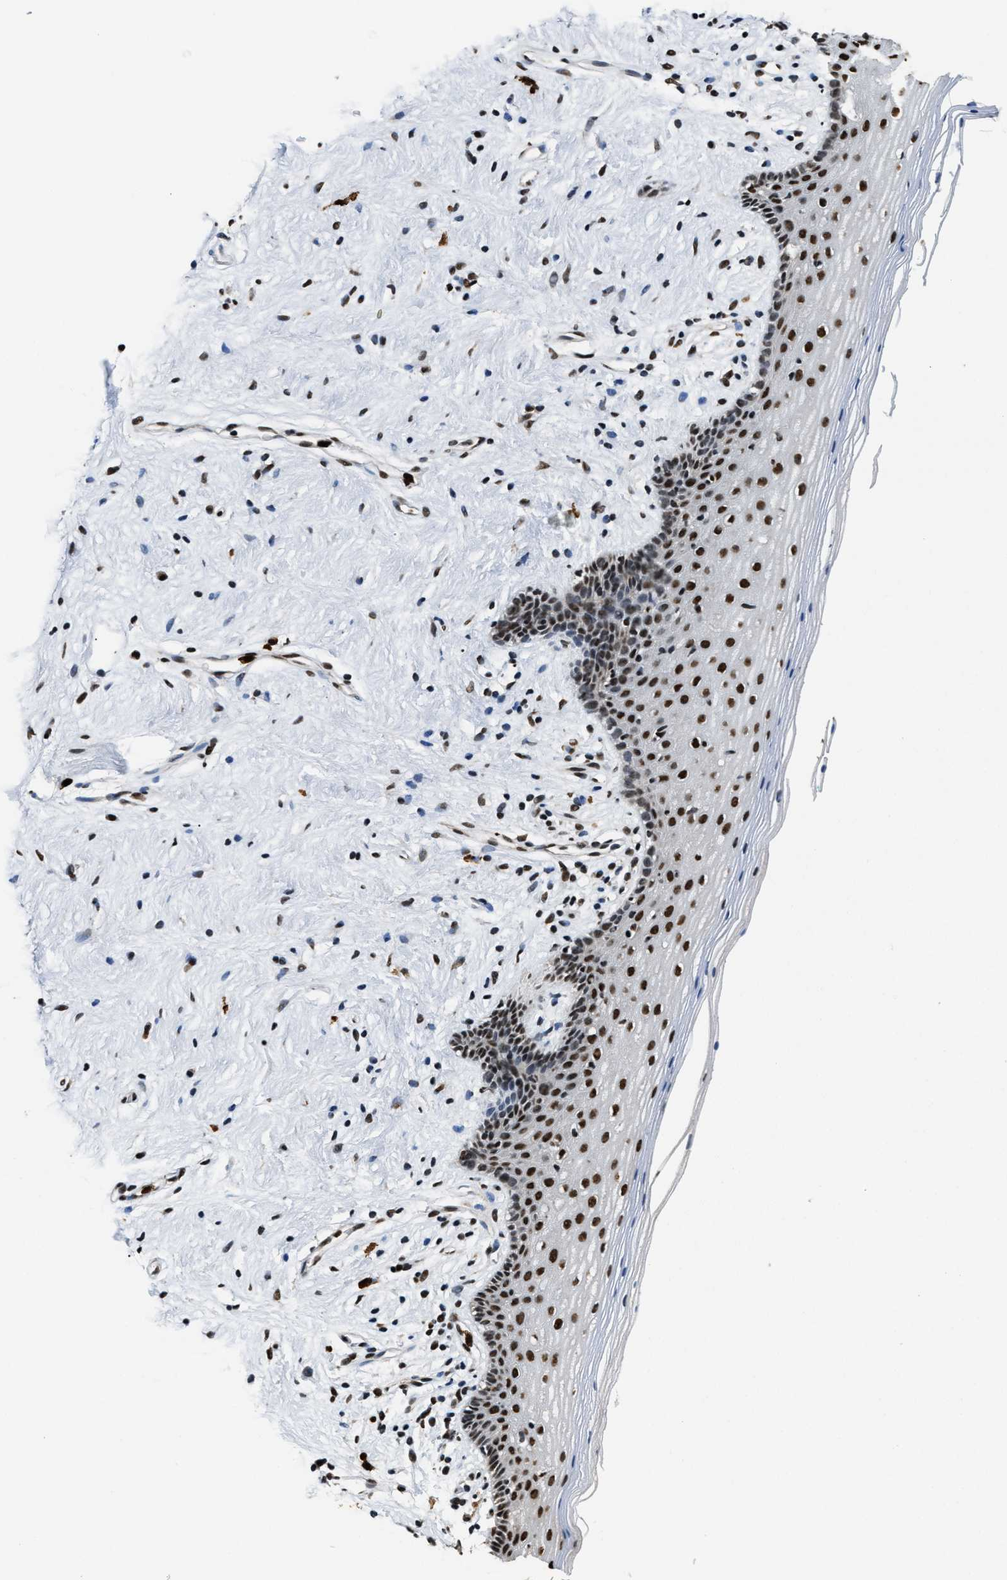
{"staining": {"intensity": "strong", "quantity": "25%-75%", "location": "nuclear"}, "tissue": "vagina", "cell_type": "Squamous epithelial cells", "image_type": "normal", "snomed": [{"axis": "morphology", "description": "Normal tissue, NOS"}, {"axis": "topography", "description": "Vagina"}], "caption": "Immunohistochemical staining of unremarkable human vagina displays high levels of strong nuclear staining in about 25%-75% of squamous epithelial cells. Using DAB (3,3'-diaminobenzidine) (brown) and hematoxylin (blue) stains, captured at high magnification using brightfield microscopy.", "gene": "CCNDBP1", "patient": {"sex": "female", "age": 44}}